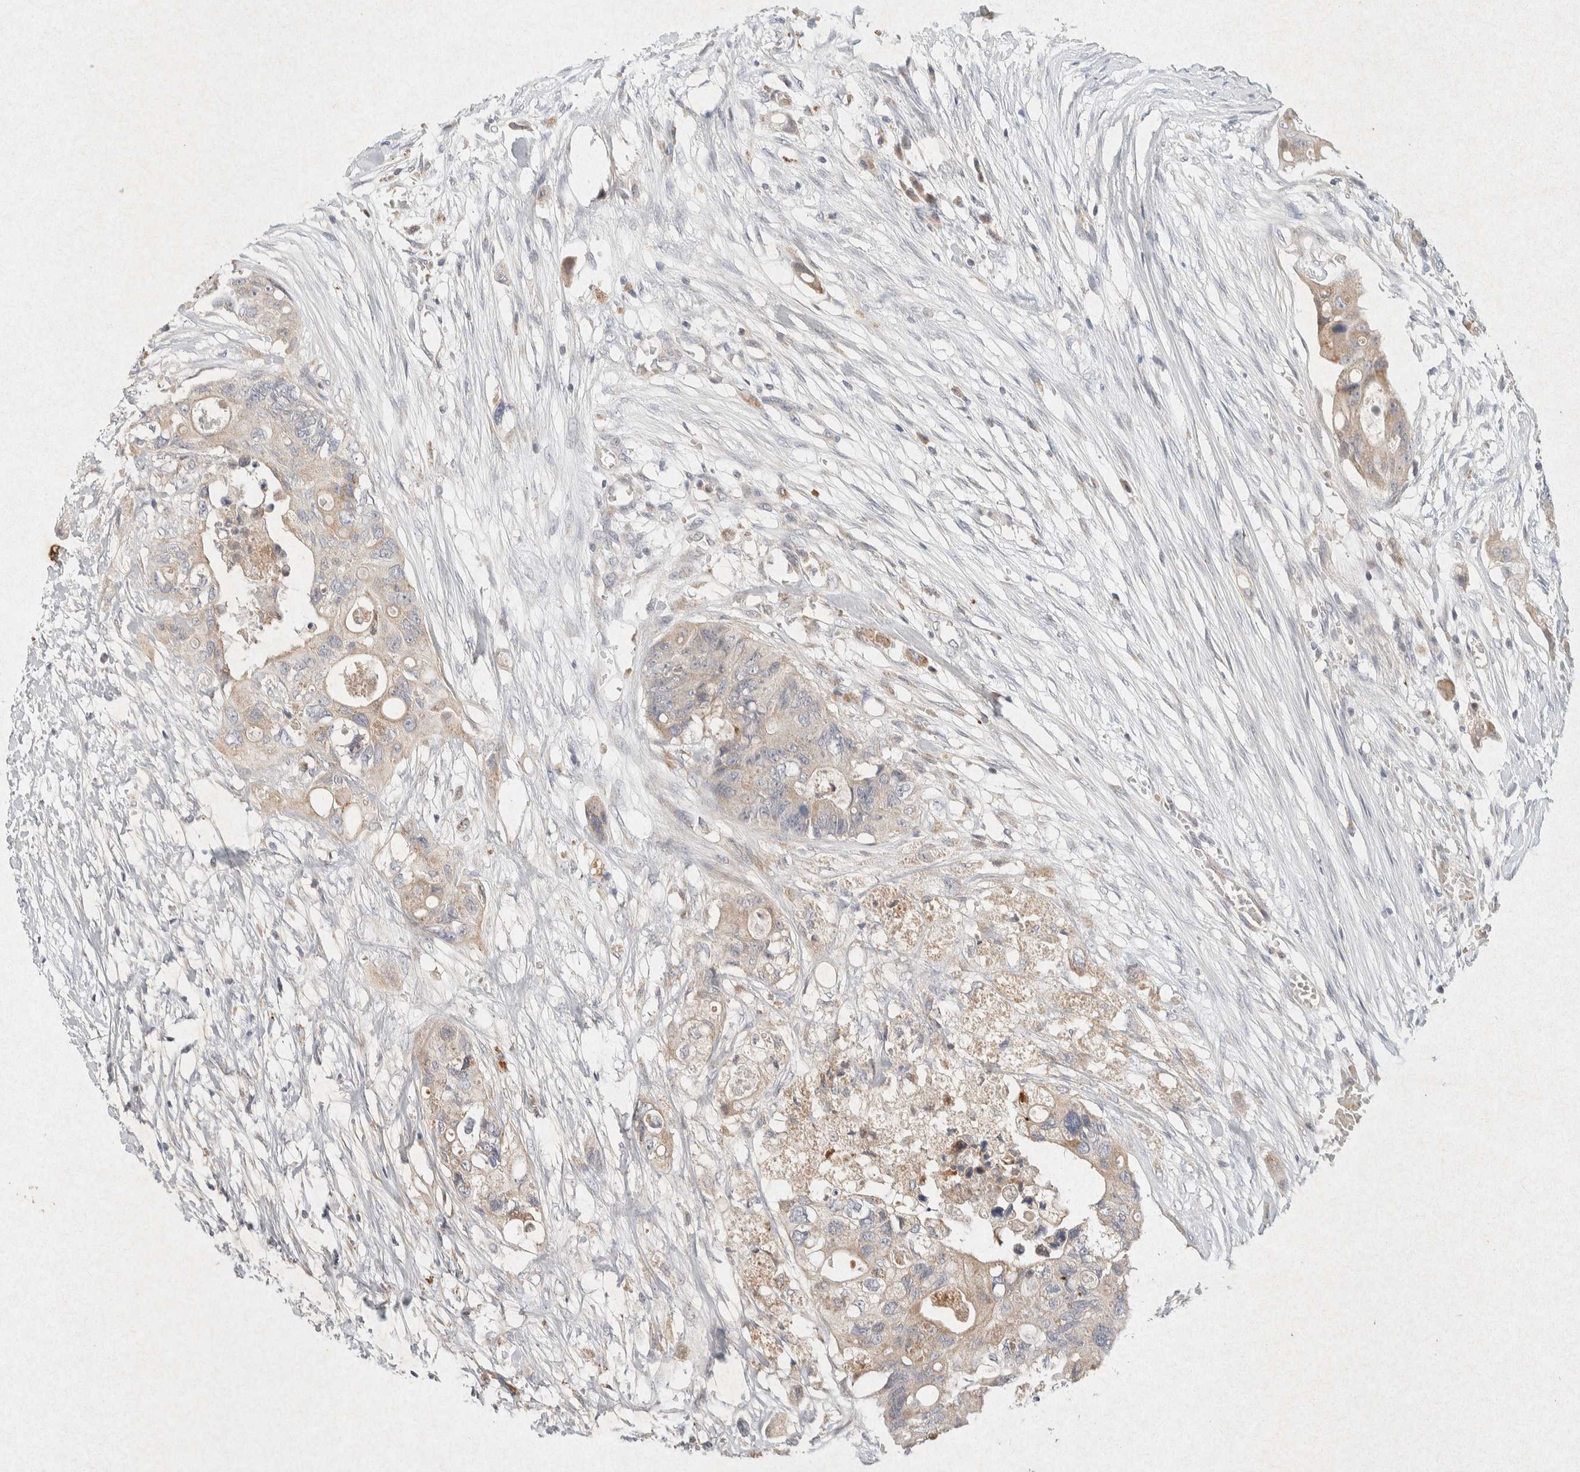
{"staining": {"intensity": "weak", "quantity": "<25%", "location": "cytoplasmic/membranous"}, "tissue": "colorectal cancer", "cell_type": "Tumor cells", "image_type": "cancer", "snomed": [{"axis": "morphology", "description": "Adenocarcinoma, NOS"}, {"axis": "topography", "description": "Colon"}], "caption": "Colorectal cancer (adenocarcinoma) was stained to show a protein in brown. There is no significant positivity in tumor cells.", "gene": "GNAI1", "patient": {"sex": "female", "age": 57}}